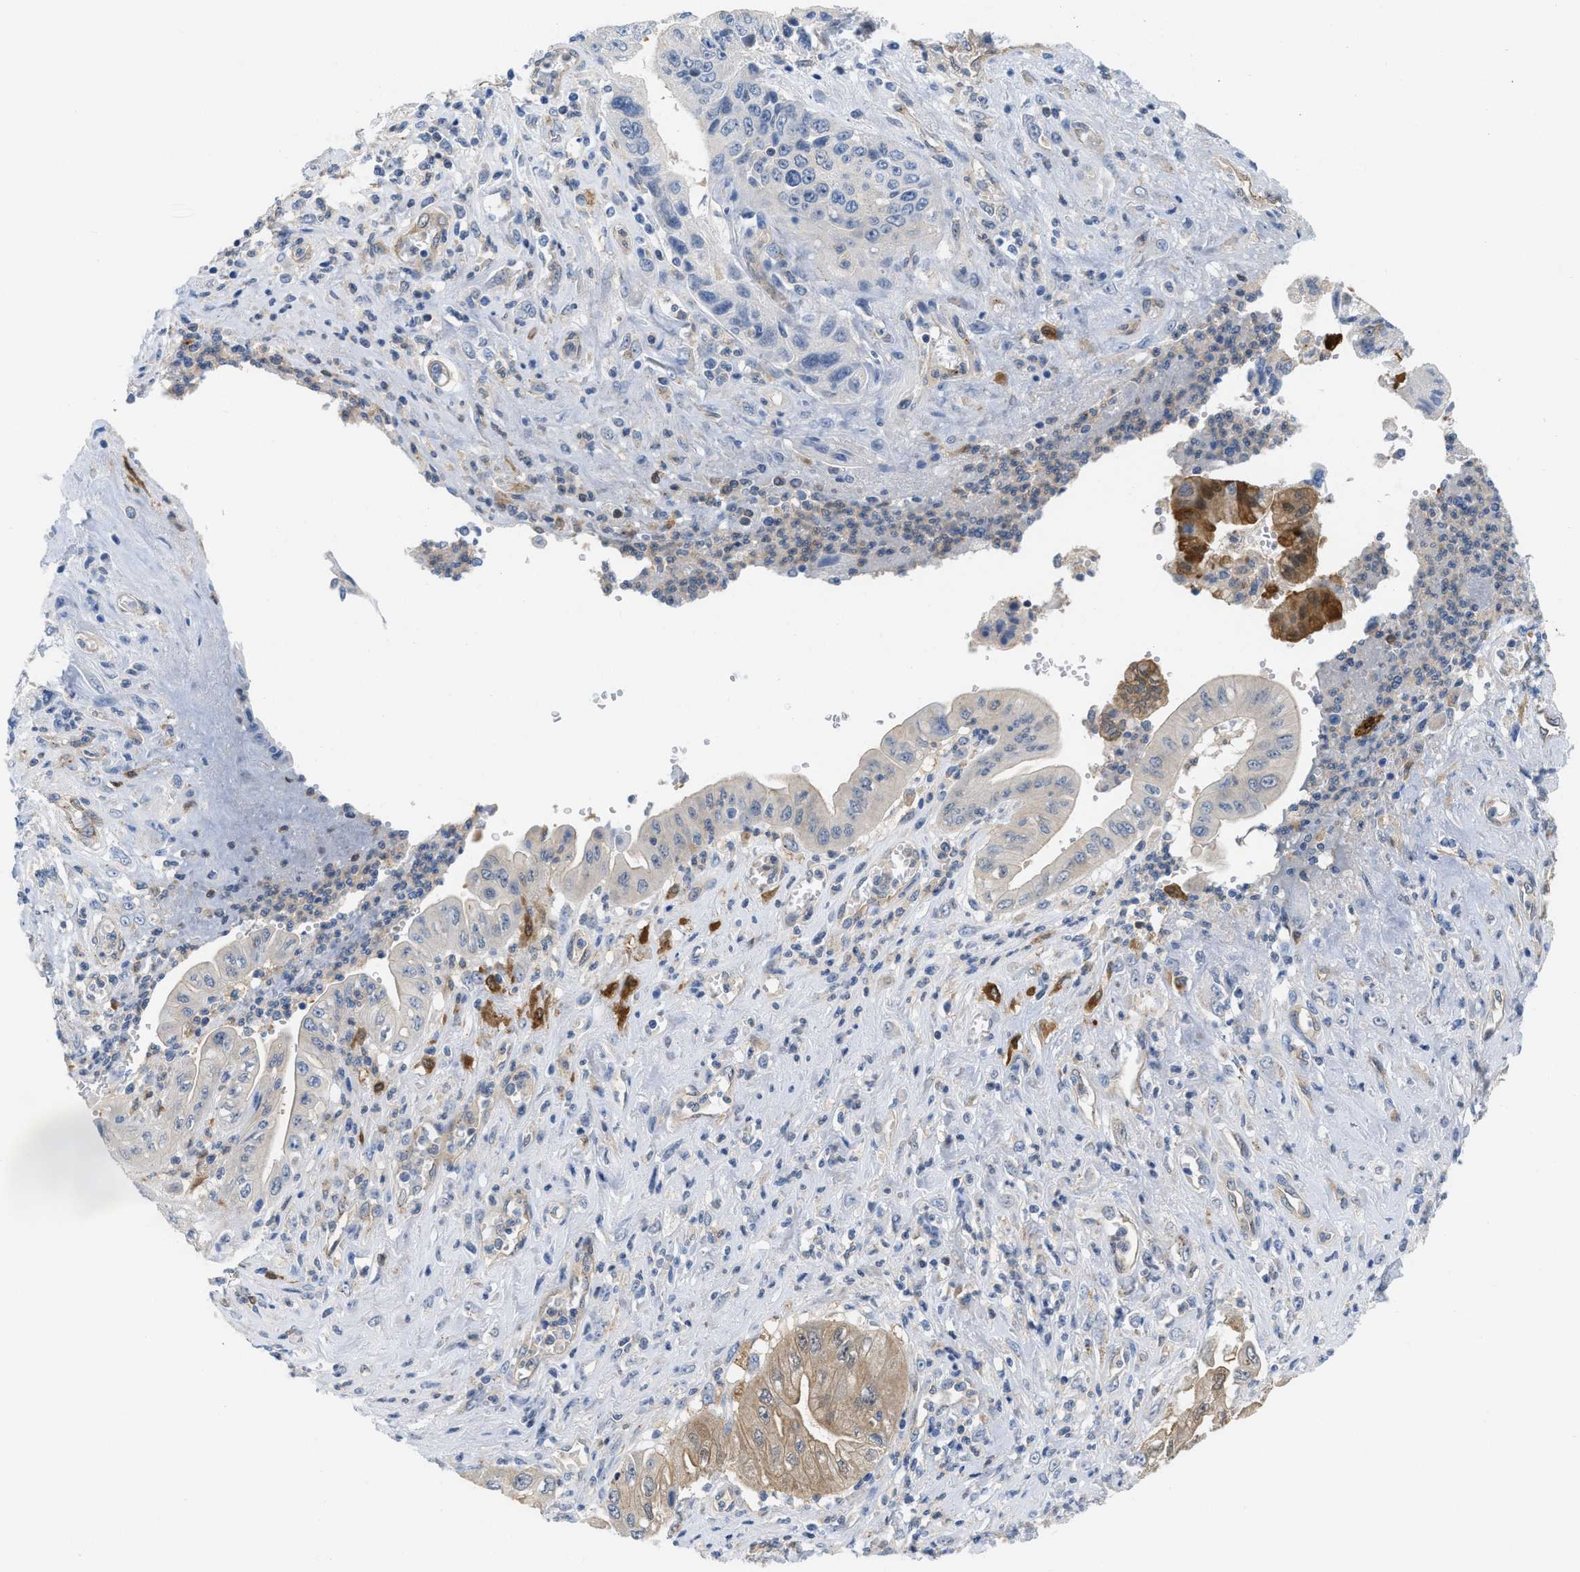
{"staining": {"intensity": "moderate", "quantity": ">75%", "location": "cytoplasmic/membranous"}, "tissue": "pancreatic cancer", "cell_type": "Tumor cells", "image_type": "cancer", "snomed": [{"axis": "morphology", "description": "Adenocarcinoma, NOS"}, {"axis": "topography", "description": "Pancreas"}], "caption": "Protein analysis of adenocarcinoma (pancreatic) tissue shows moderate cytoplasmic/membranous expression in approximately >75% of tumor cells. (DAB IHC, brown staining for protein, blue staining for nuclei).", "gene": "CSTB", "patient": {"sex": "female", "age": 73}}